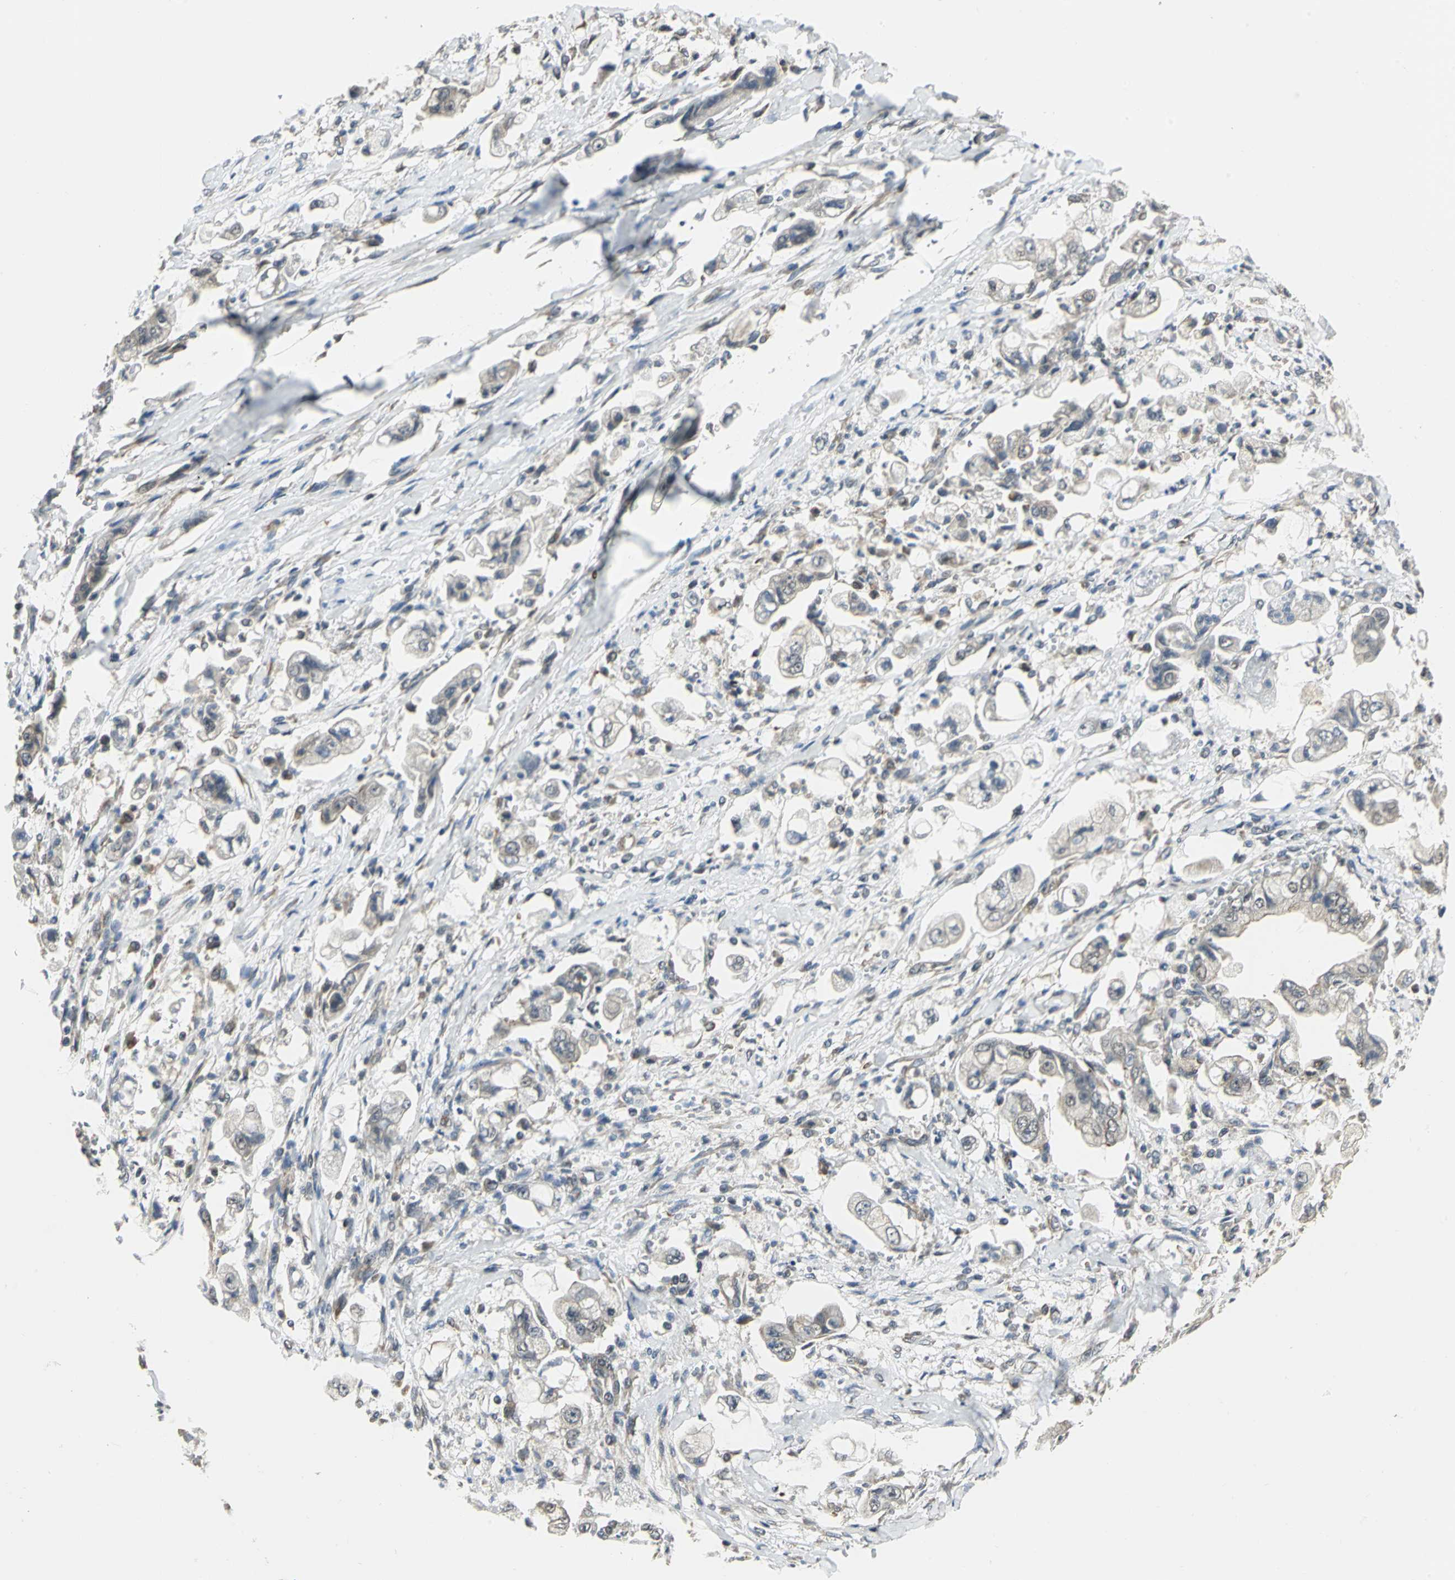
{"staining": {"intensity": "weak", "quantity": "<25%", "location": "cytoplasmic/membranous"}, "tissue": "stomach cancer", "cell_type": "Tumor cells", "image_type": "cancer", "snomed": [{"axis": "morphology", "description": "Adenocarcinoma, NOS"}, {"axis": "topography", "description": "Stomach"}], "caption": "The photomicrograph displays no staining of tumor cells in stomach cancer. (Brightfield microscopy of DAB immunohistochemistry at high magnification).", "gene": "PLAGL2", "patient": {"sex": "male", "age": 62}}